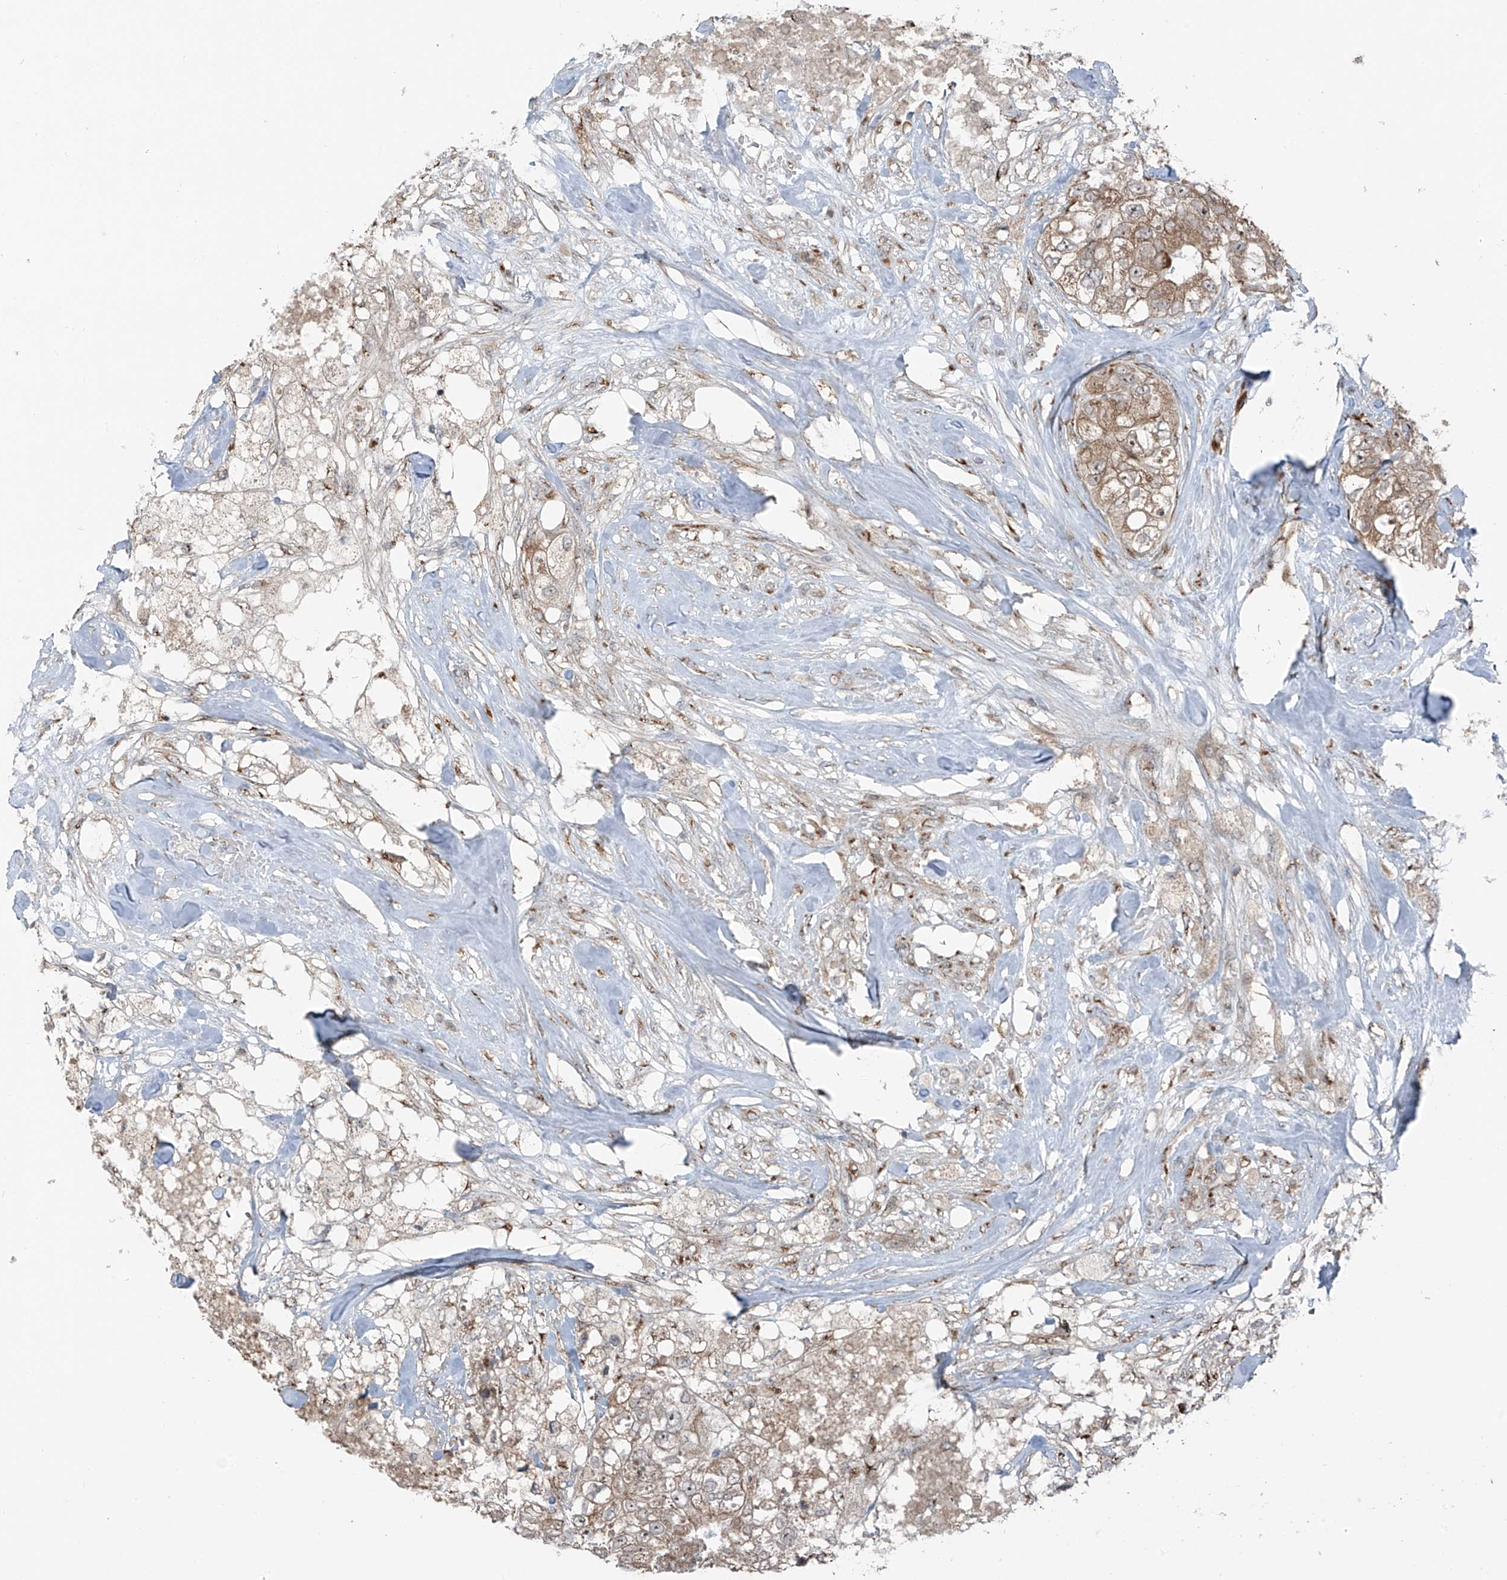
{"staining": {"intensity": "moderate", "quantity": ">75%", "location": "cytoplasmic/membranous"}, "tissue": "breast cancer", "cell_type": "Tumor cells", "image_type": "cancer", "snomed": [{"axis": "morphology", "description": "Duct carcinoma"}, {"axis": "topography", "description": "Breast"}], "caption": "DAB (3,3'-diaminobenzidine) immunohistochemical staining of human breast invasive ductal carcinoma demonstrates moderate cytoplasmic/membranous protein expression in about >75% of tumor cells.", "gene": "ERLEC1", "patient": {"sex": "female", "age": 62}}